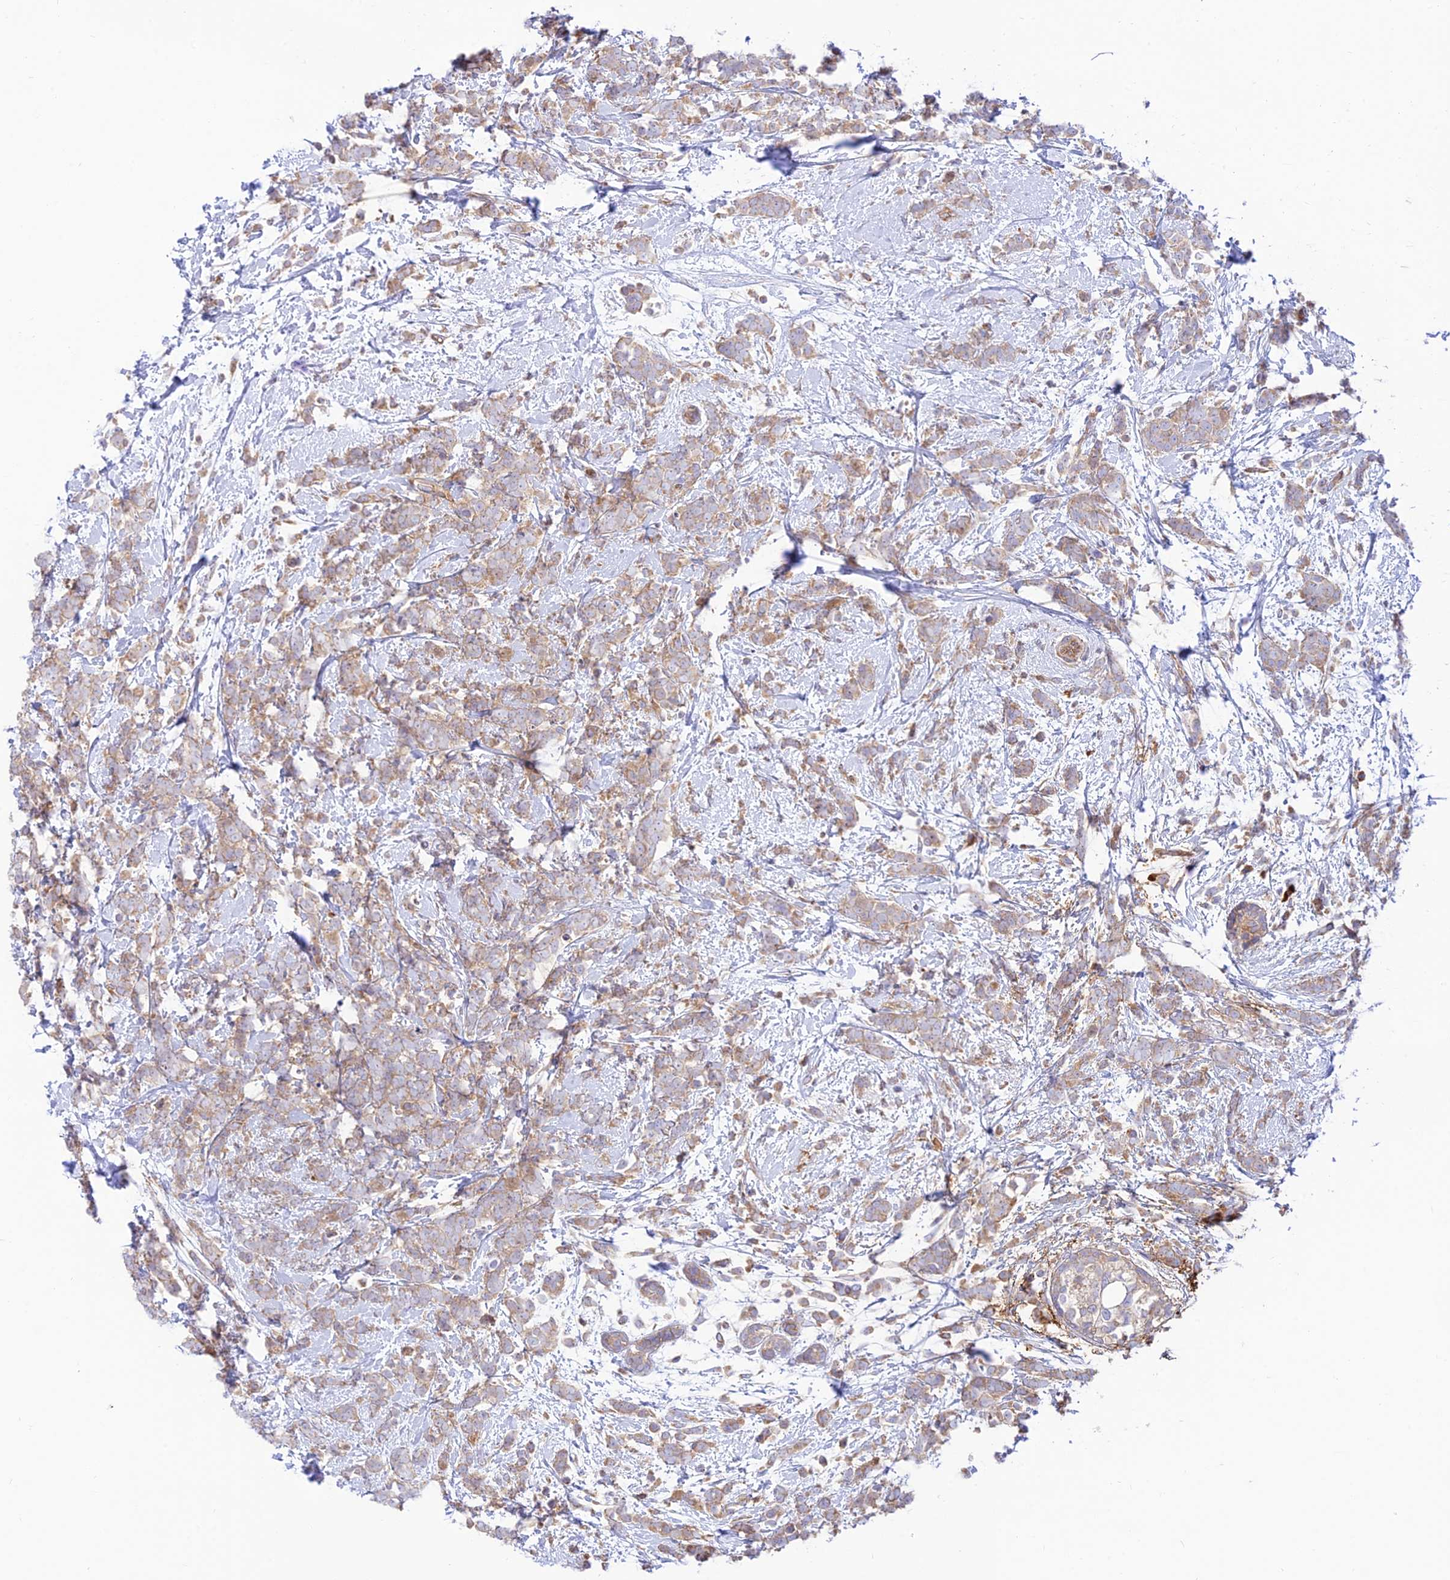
{"staining": {"intensity": "weak", "quantity": ">75%", "location": "cytoplasmic/membranous"}, "tissue": "breast cancer", "cell_type": "Tumor cells", "image_type": "cancer", "snomed": [{"axis": "morphology", "description": "Lobular carcinoma"}, {"axis": "topography", "description": "Breast"}], "caption": "This image displays immunohistochemistry staining of human breast cancer, with low weak cytoplasmic/membranous staining in about >75% of tumor cells.", "gene": "PIMREG", "patient": {"sex": "female", "age": 58}}